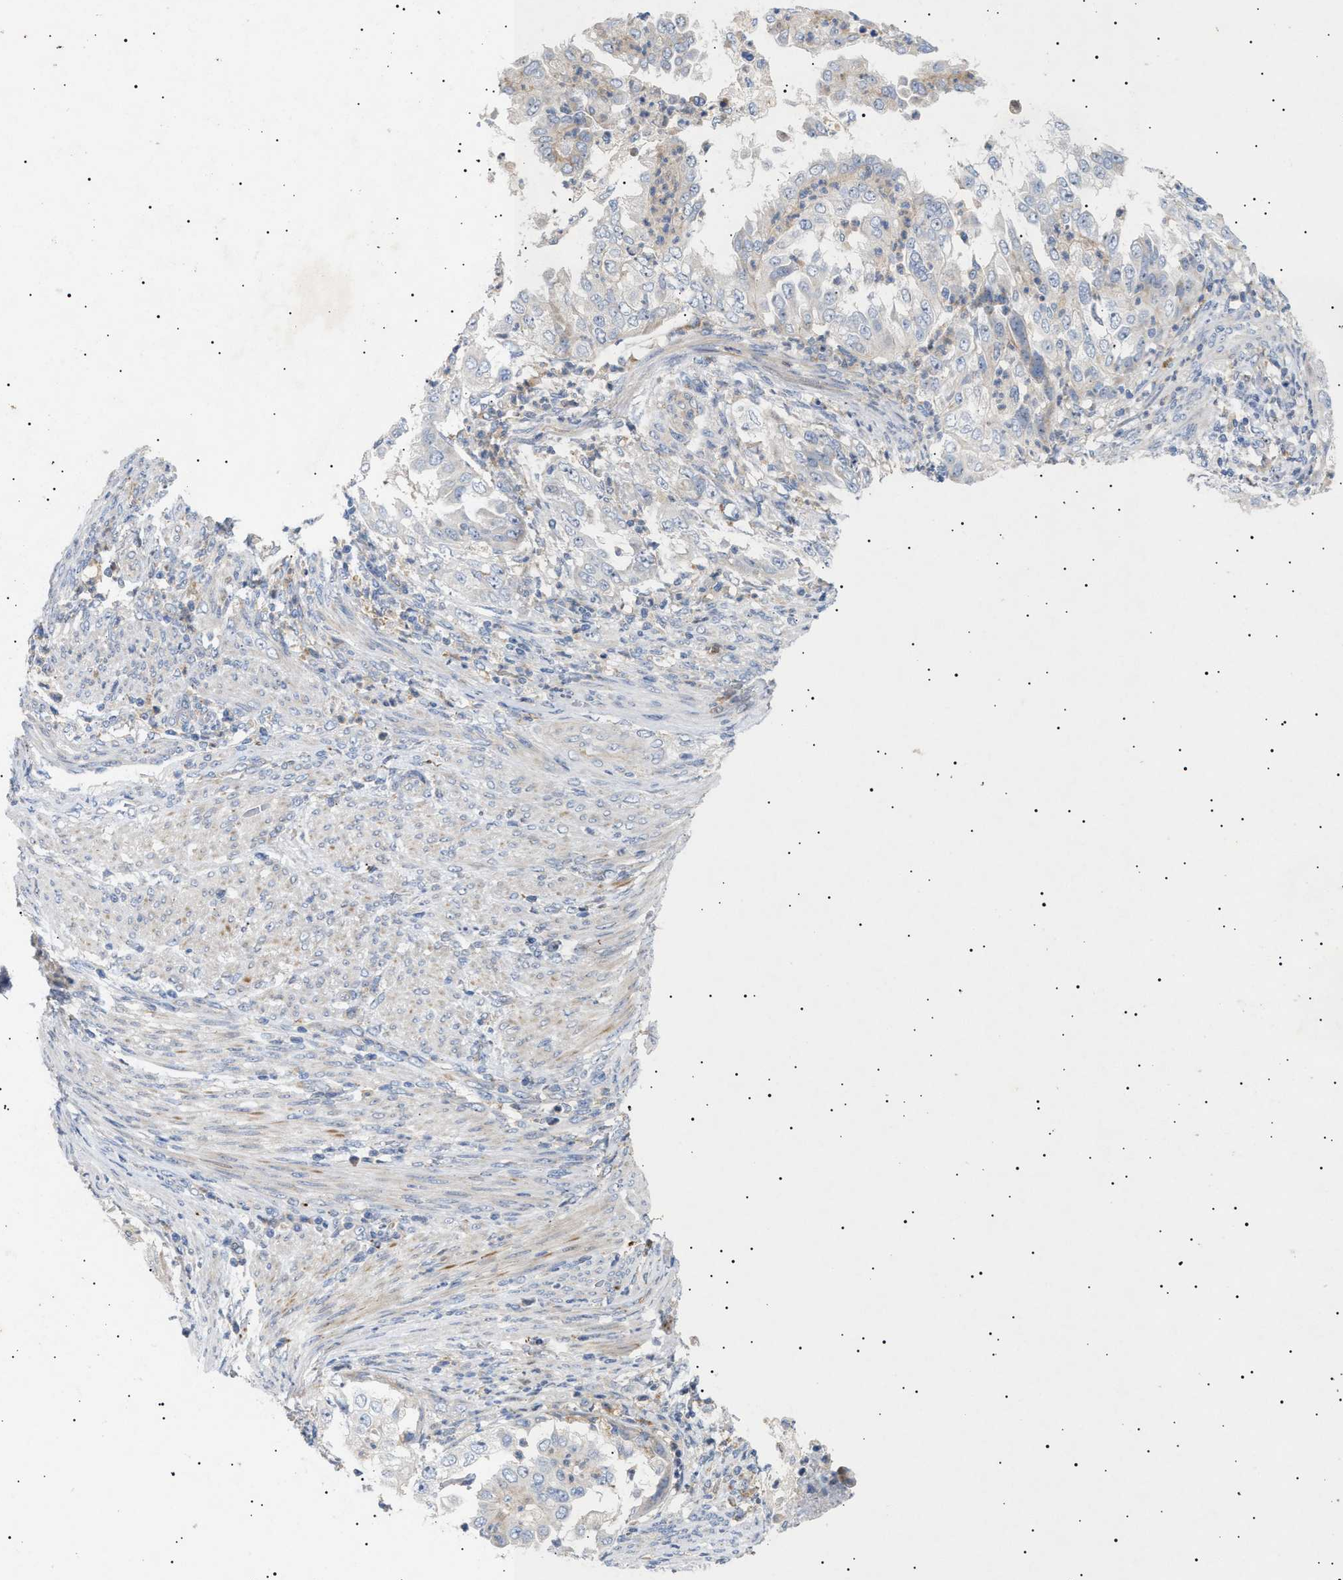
{"staining": {"intensity": "negative", "quantity": "none", "location": "none"}, "tissue": "endometrial cancer", "cell_type": "Tumor cells", "image_type": "cancer", "snomed": [{"axis": "morphology", "description": "Adenocarcinoma, NOS"}, {"axis": "topography", "description": "Endometrium"}], "caption": "The micrograph reveals no significant positivity in tumor cells of endometrial cancer. (Stains: DAB (3,3'-diaminobenzidine) immunohistochemistry with hematoxylin counter stain, Microscopy: brightfield microscopy at high magnification).", "gene": "SIRT5", "patient": {"sex": "female", "age": 85}}